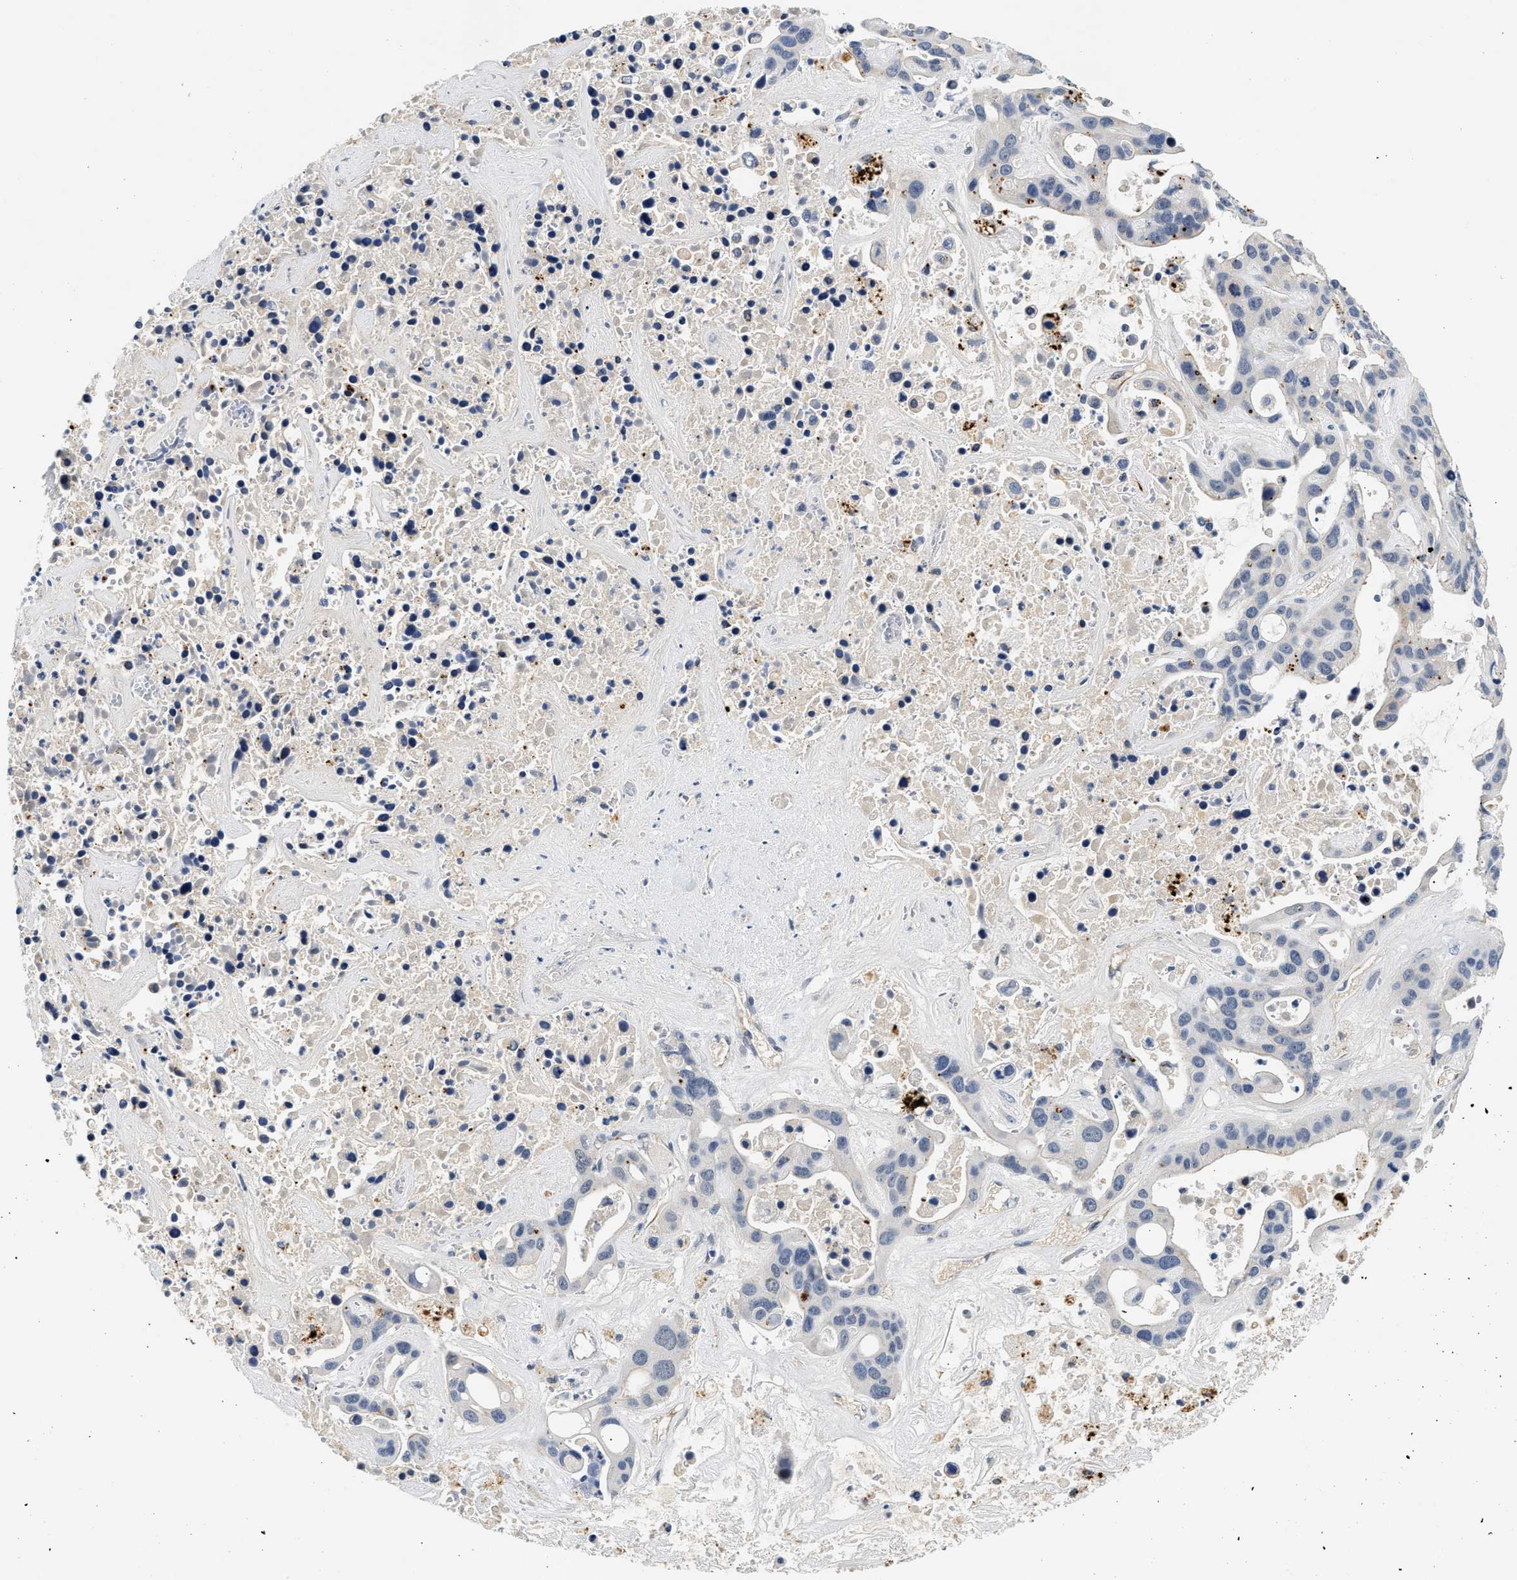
{"staining": {"intensity": "negative", "quantity": "none", "location": "none"}, "tissue": "liver cancer", "cell_type": "Tumor cells", "image_type": "cancer", "snomed": [{"axis": "morphology", "description": "Cholangiocarcinoma"}, {"axis": "topography", "description": "Liver"}], "caption": "Protein analysis of liver cancer (cholangiocarcinoma) demonstrates no significant staining in tumor cells. The staining is performed using DAB brown chromogen with nuclei counter-stained in using hematoxylin.", "gene": "MED22", "patient": {"sex": "female", "age": 65}}